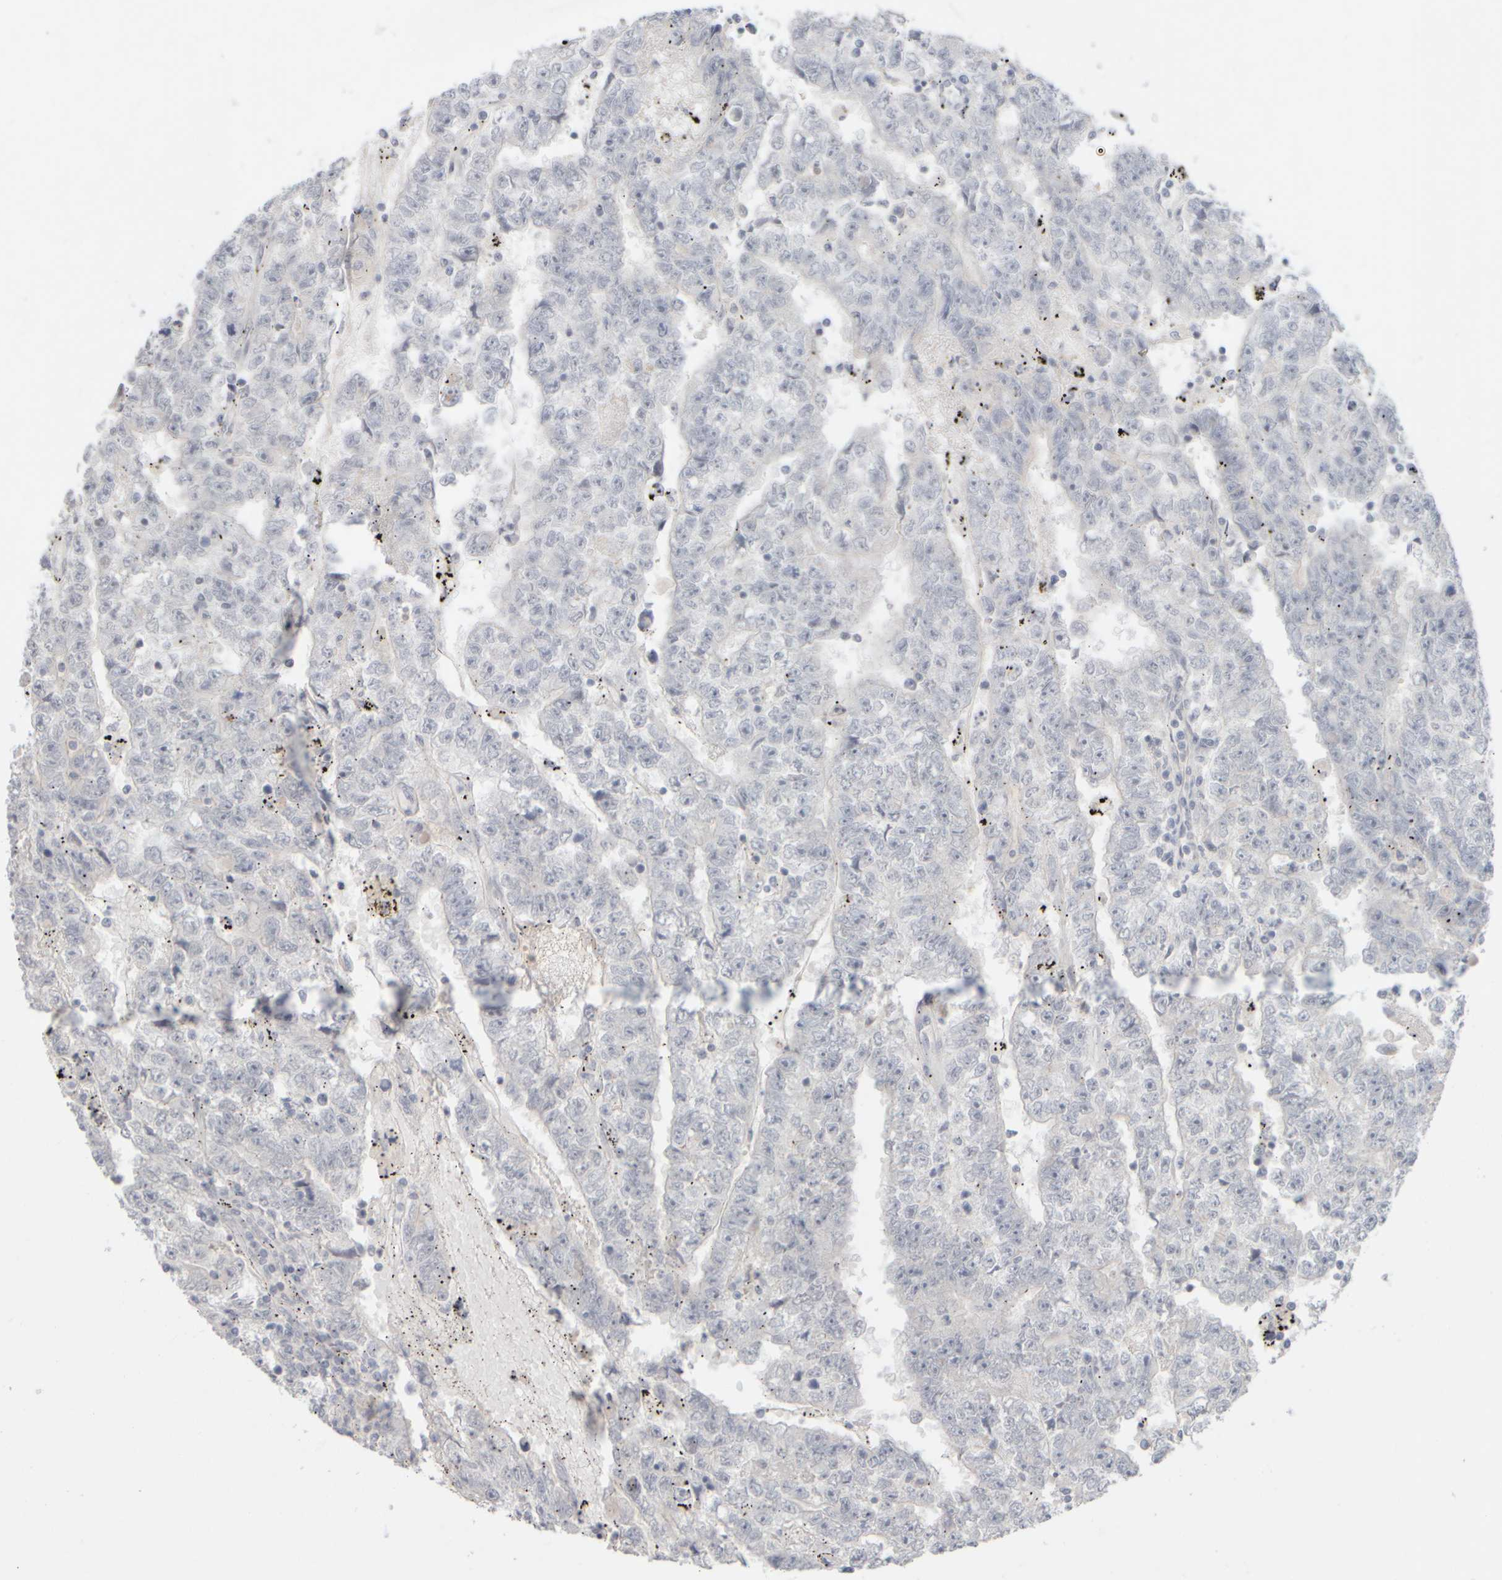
{"staining": {"intensity": "negative", "quantity": "none", "location": "none"}, "tissue": "testis cancer", "cell_type": "Tumor cells", "image_type": "cancer", "snomed": [{"axis": "morphology", "description": "Carcinoma, Embryonal, NOS"}, {"axis": "topography", "description": "Testis"}], "caption": "The histopathology image demonstrates no staining of tumor cells in embryonal carcinoma (testis).", "gene": "ZNF112", "patient": {"sex": "male", "age": 25}}